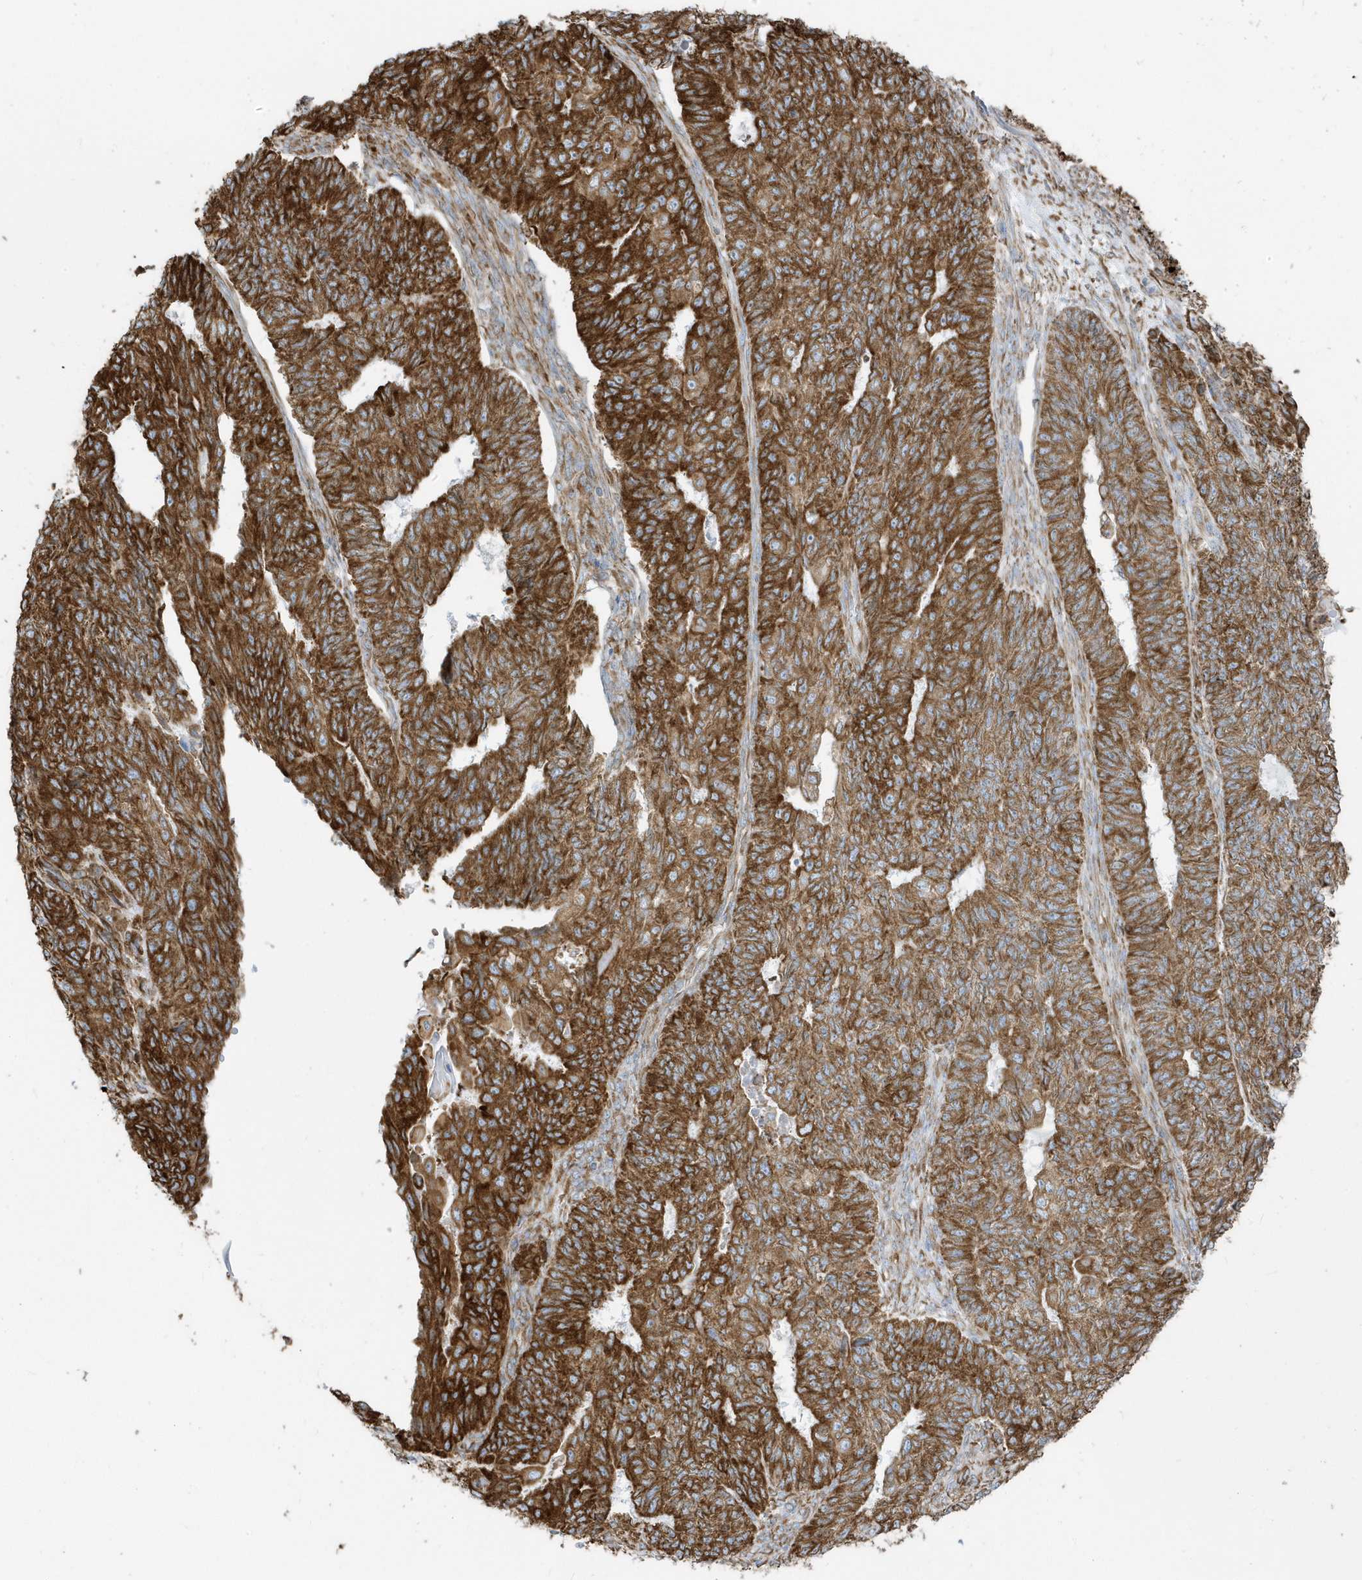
{"staining": {"intensity": "strong", "quantity": ">75%", "location": "cytoplasmic/membranous"}, "tissue": "endometrial cancer", "cell_type": "Tumor cells", "image_type": "cancer", "snomed": [{"axis": "morphology", "description": "Adenocarcinoma, NOS"}, {"axis": "topography", "description": "Endometrium"}], "caption": "Endometrial cancer stained with a protein marker demonstrates strong staining in tumor cells.", "gene": "PDIA6", "patient": {"sex": "female", "age": 32}}